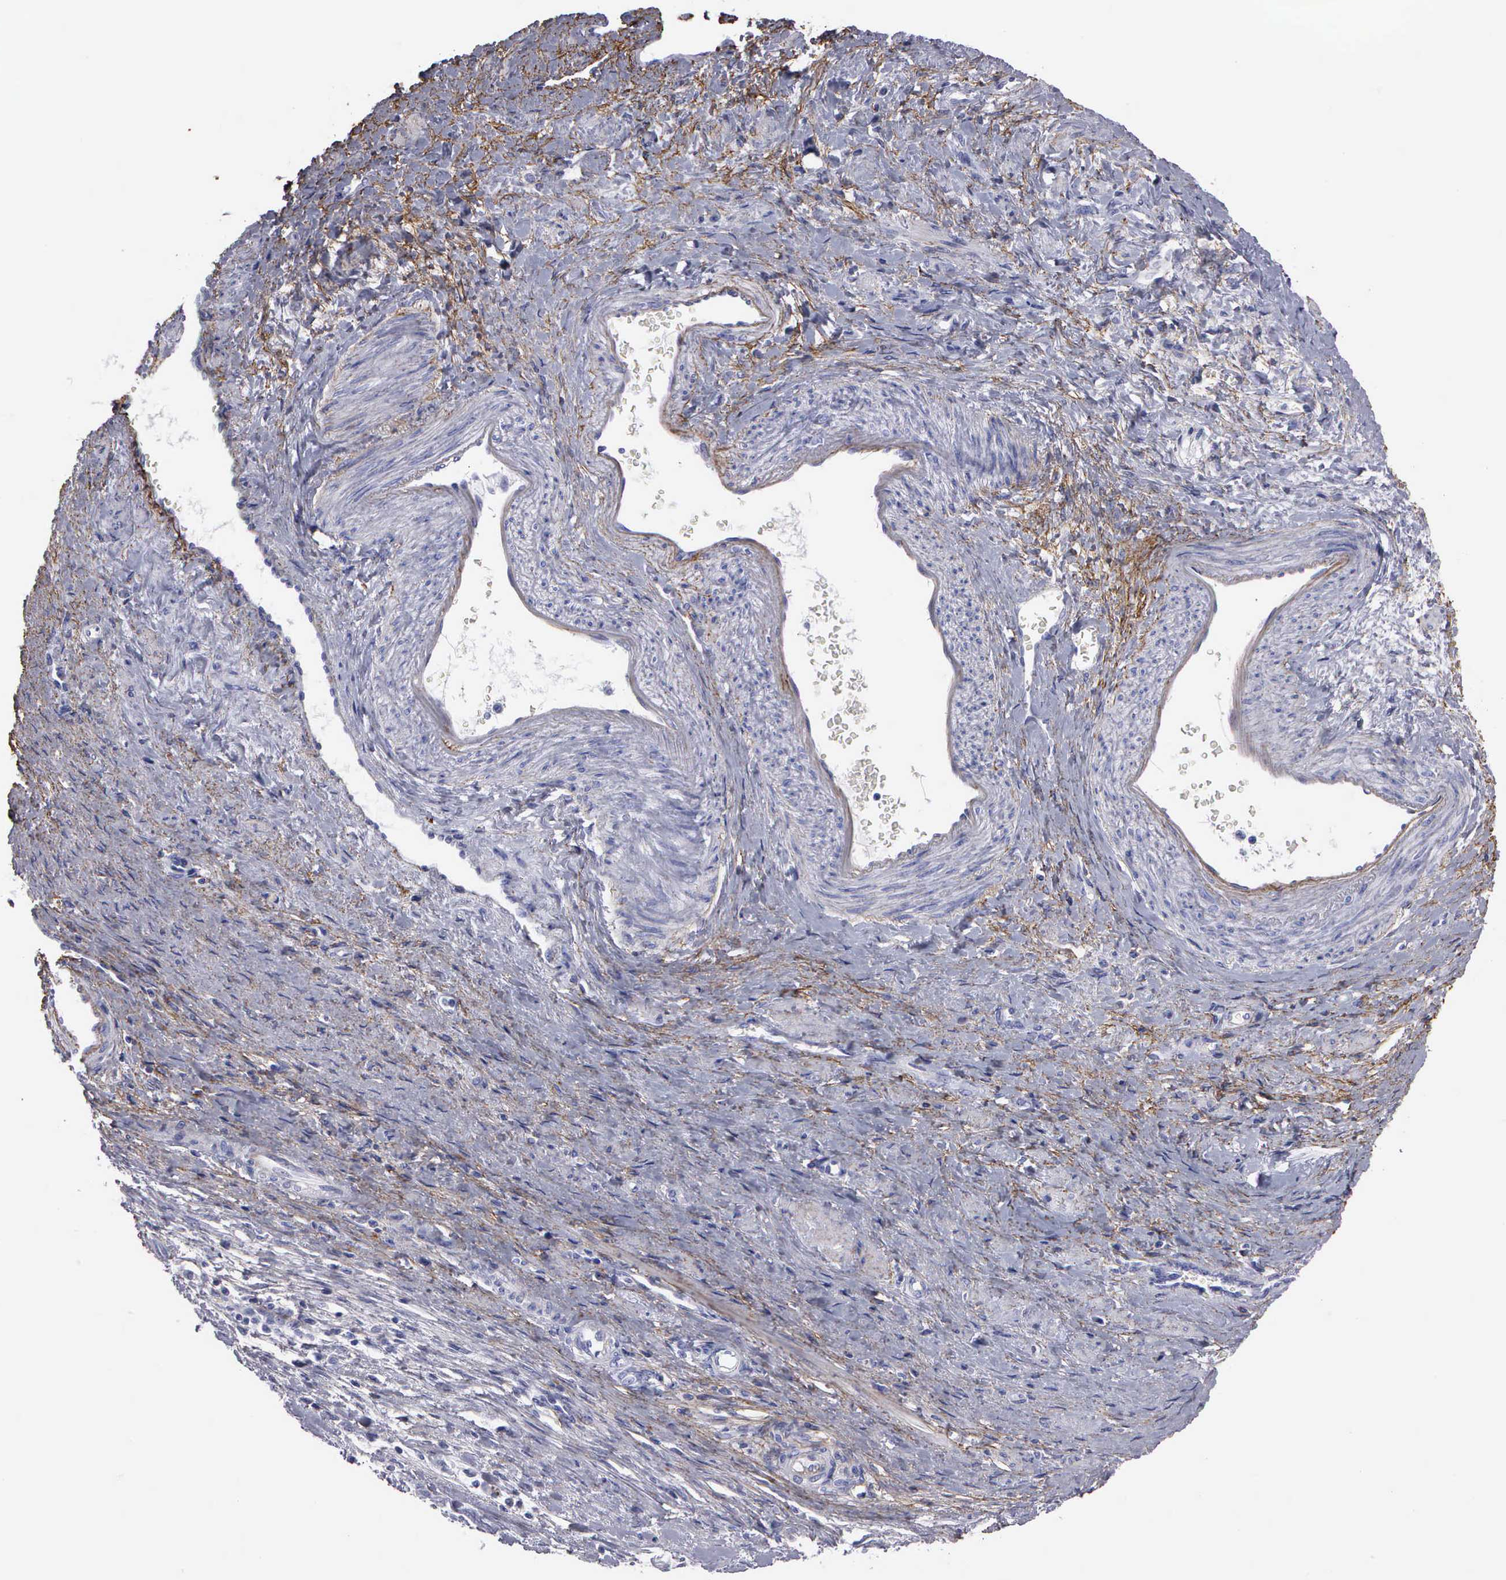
{"staining": {"intensity": "negative", "quantity": "none", "location": "none"}, "tissue": "ovarian cancer", "cell_type": "Tumor cells", "image_type": "cancer", "snomed": [{"axis": "morphology", "description": "Cystadenocarcinoma, serous, NOS"}, {"axis": "topography", "description": "Ovary"}], "caption": "Tumor cells are negative for brown protein staining in serous cystadenocarcinoma (ovarian). (DAB immunohistochemistry with hematoxylin counter stain).", "gene": "FBLN5", "patient": {"sex": "female", "age": 63}}